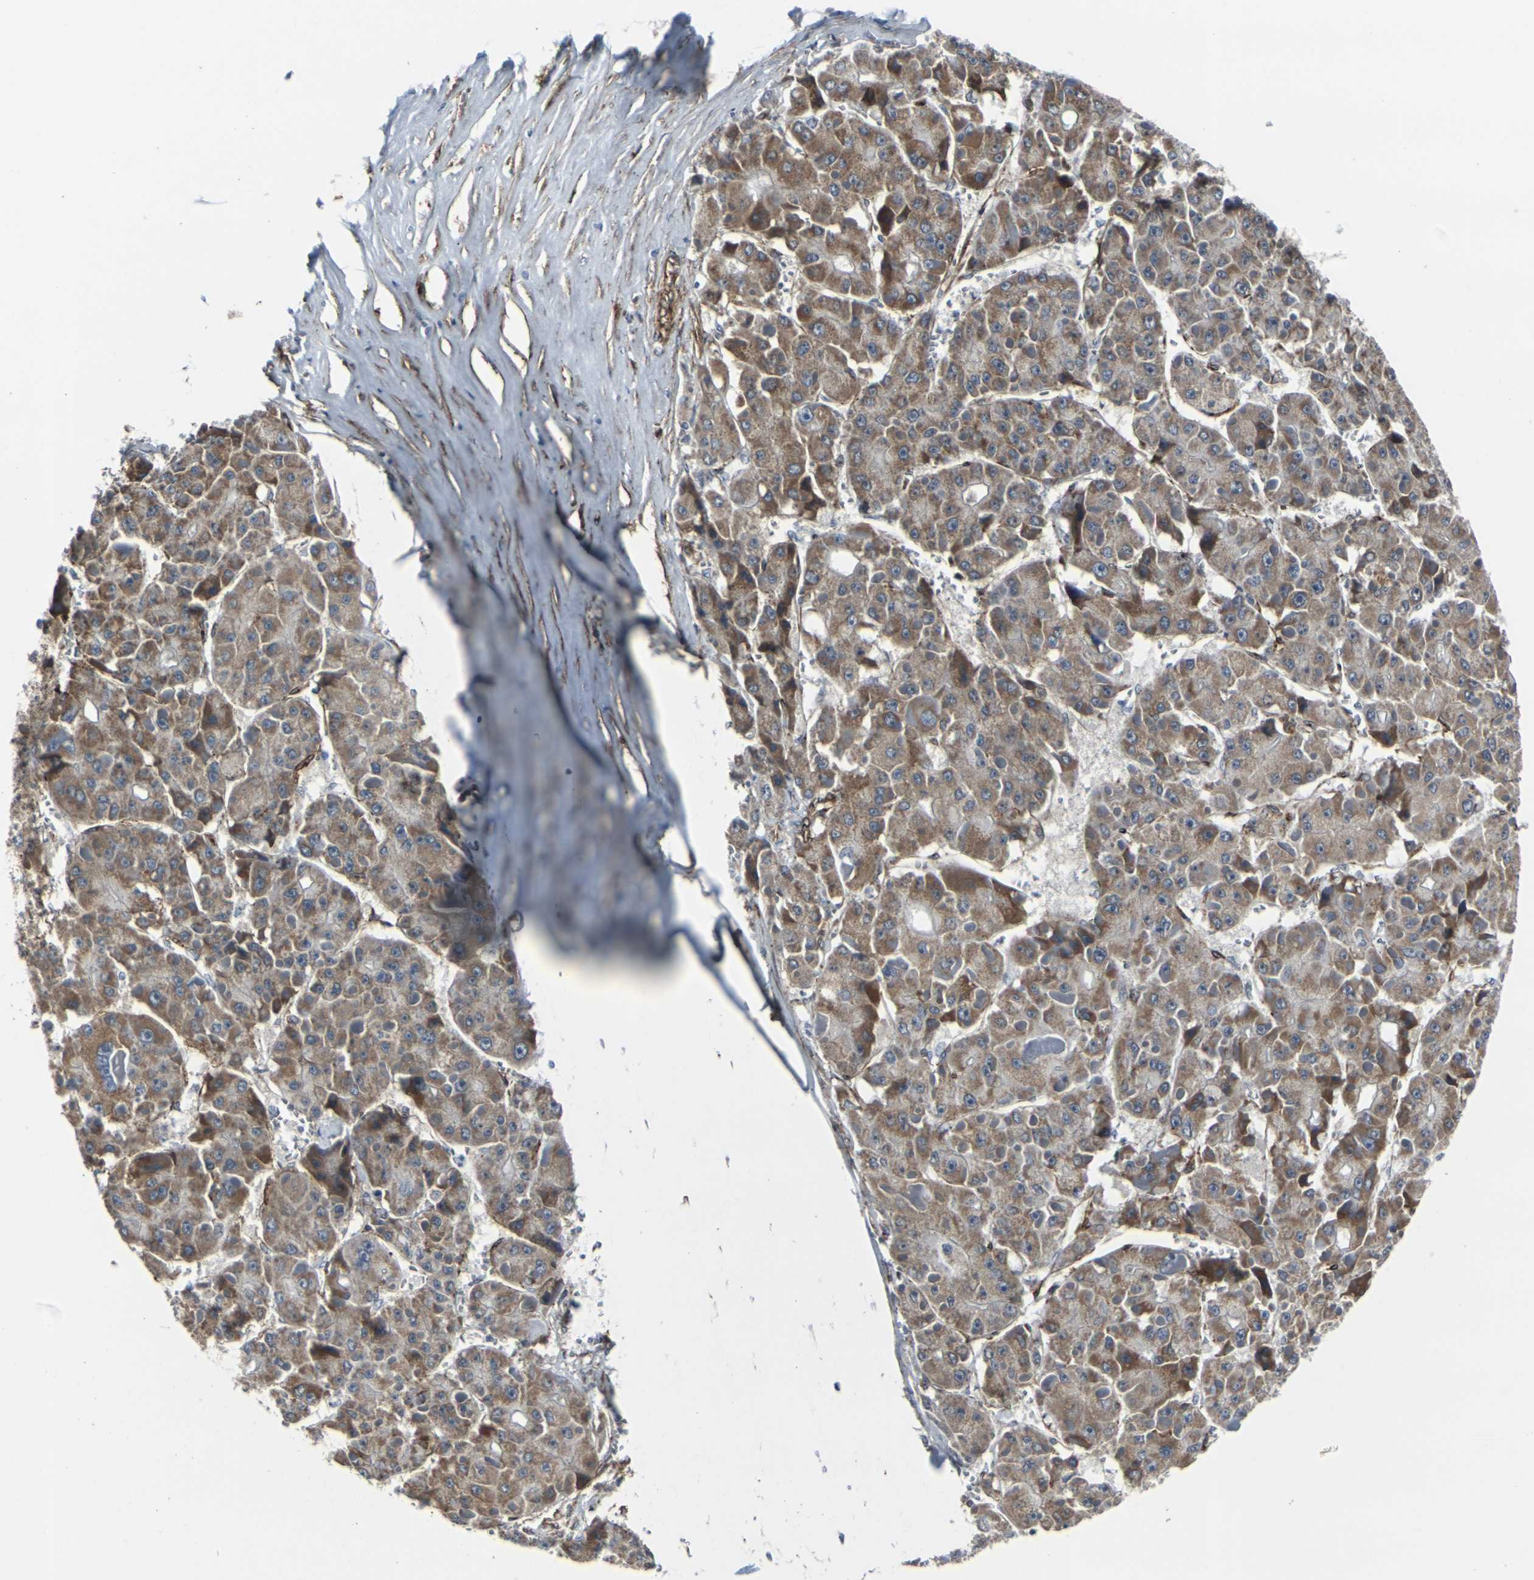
{"staining": {"intensity": "moderate", "quantity": ">75%", "location": "cytoplasmic/membranous"}, "tissue": "liver cancer", "cell_type": "Tumor cells", "image_type": "cancer", "snomed": [{"axis": "morphology", "description": "Carcinoma, Hepatocellular, NOS"}, {"axis": "topography", "description": "Liver"}], "caption": "This is a histology image of IHC staining of hepatocellular carcinoma (liver), which shows moderate staining in the cytoplasmic/membranous of tumor cells.", "gene": "MYOF", "patient": {"sex": "female", "age": 73}}